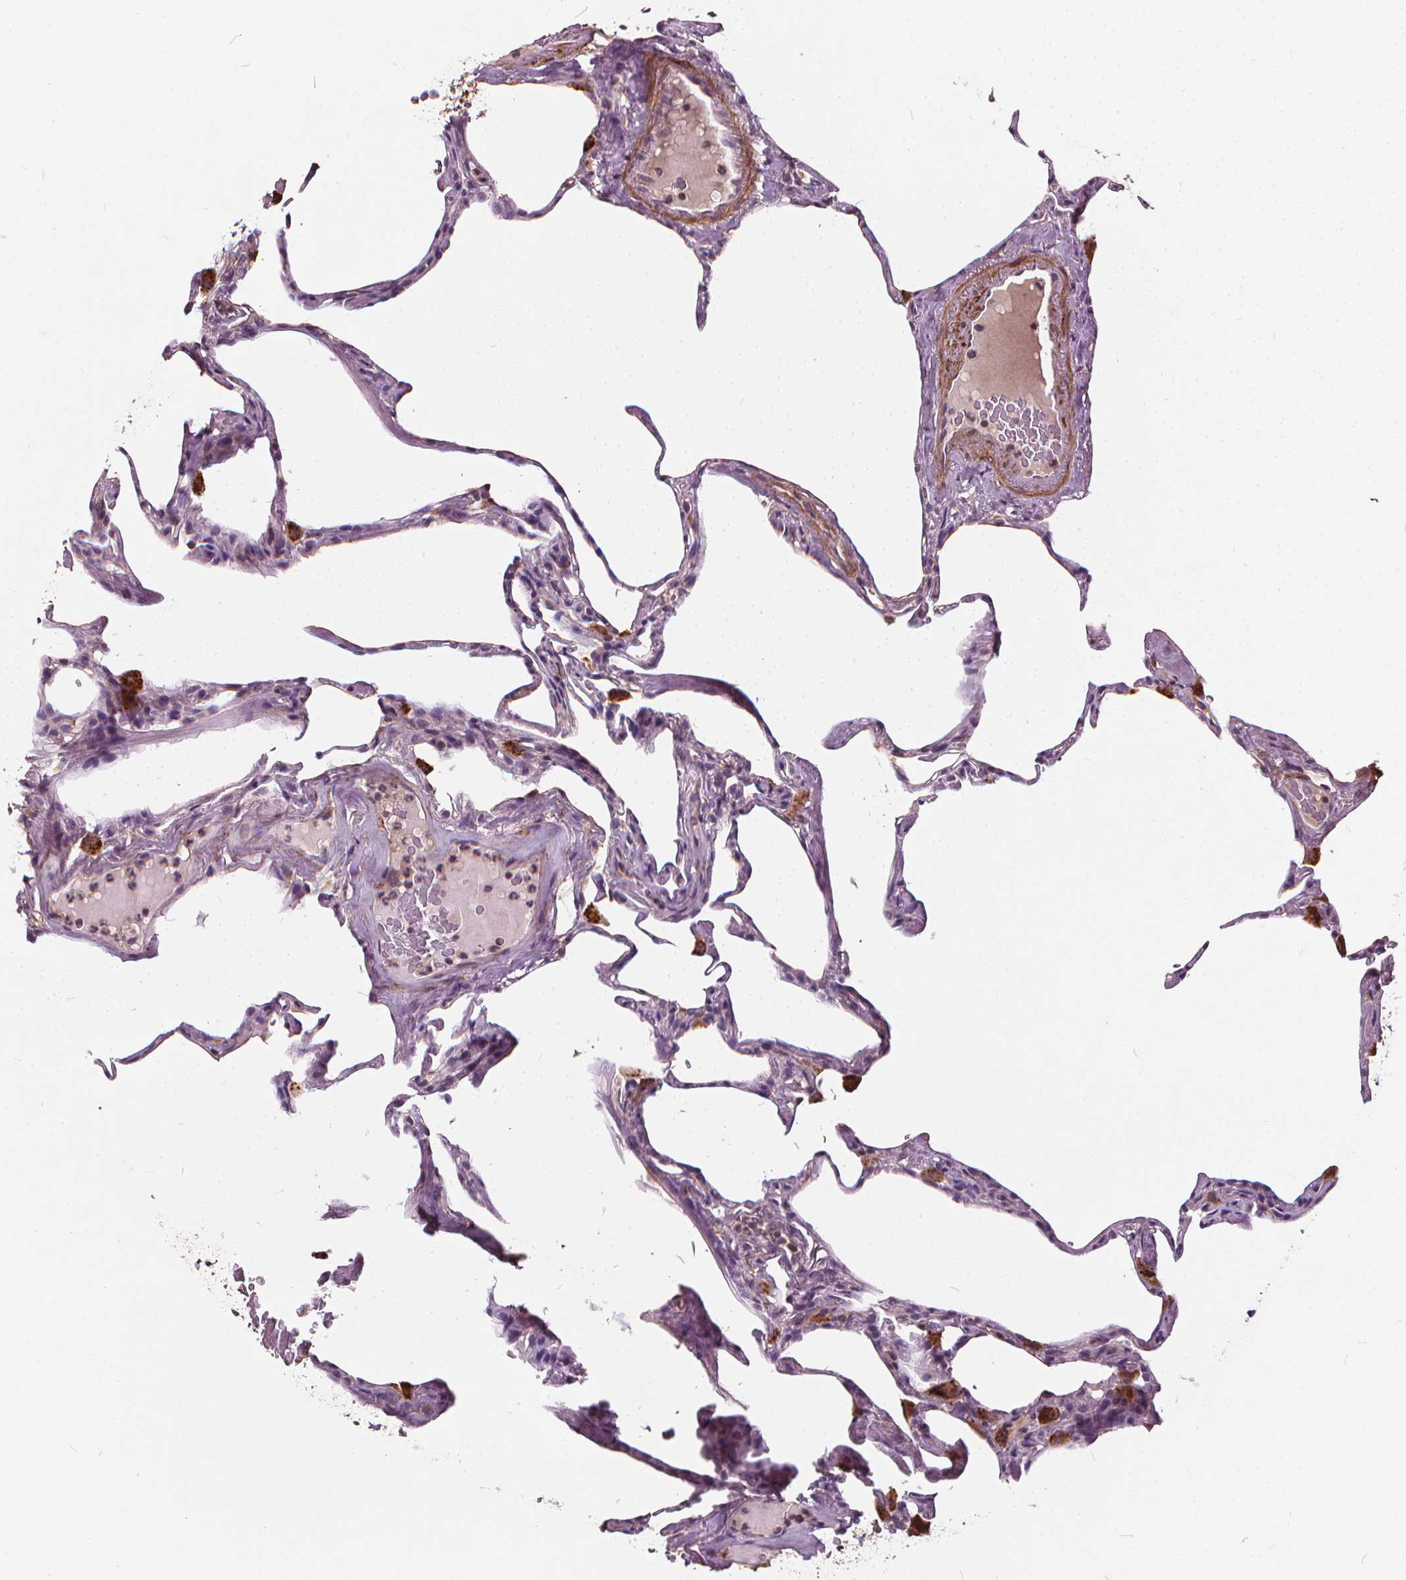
{"staining": {"intensity": "negative", "quantity": "none", "location": "none"}, "tissue": "lung", "cell_type": "Alveolar cells", "image_type": "normal", "snomed": [{"axis": "morphology", "description": "Normal tissue, NOS"}, {"axis": "topography", "description": "Lung"}], "caption": "Protein analysis of benign lung displays no significant positivity in alveolar cells. The staining was performed using DAB (3,3'-diaminobenzidine) to visualize the protein expression in brown, while the nuclei were stained in blue with hematoxylin (Magnification: 20x).", "gene": "ORAI2", "patient": {"sex": "male", "age": 65}}